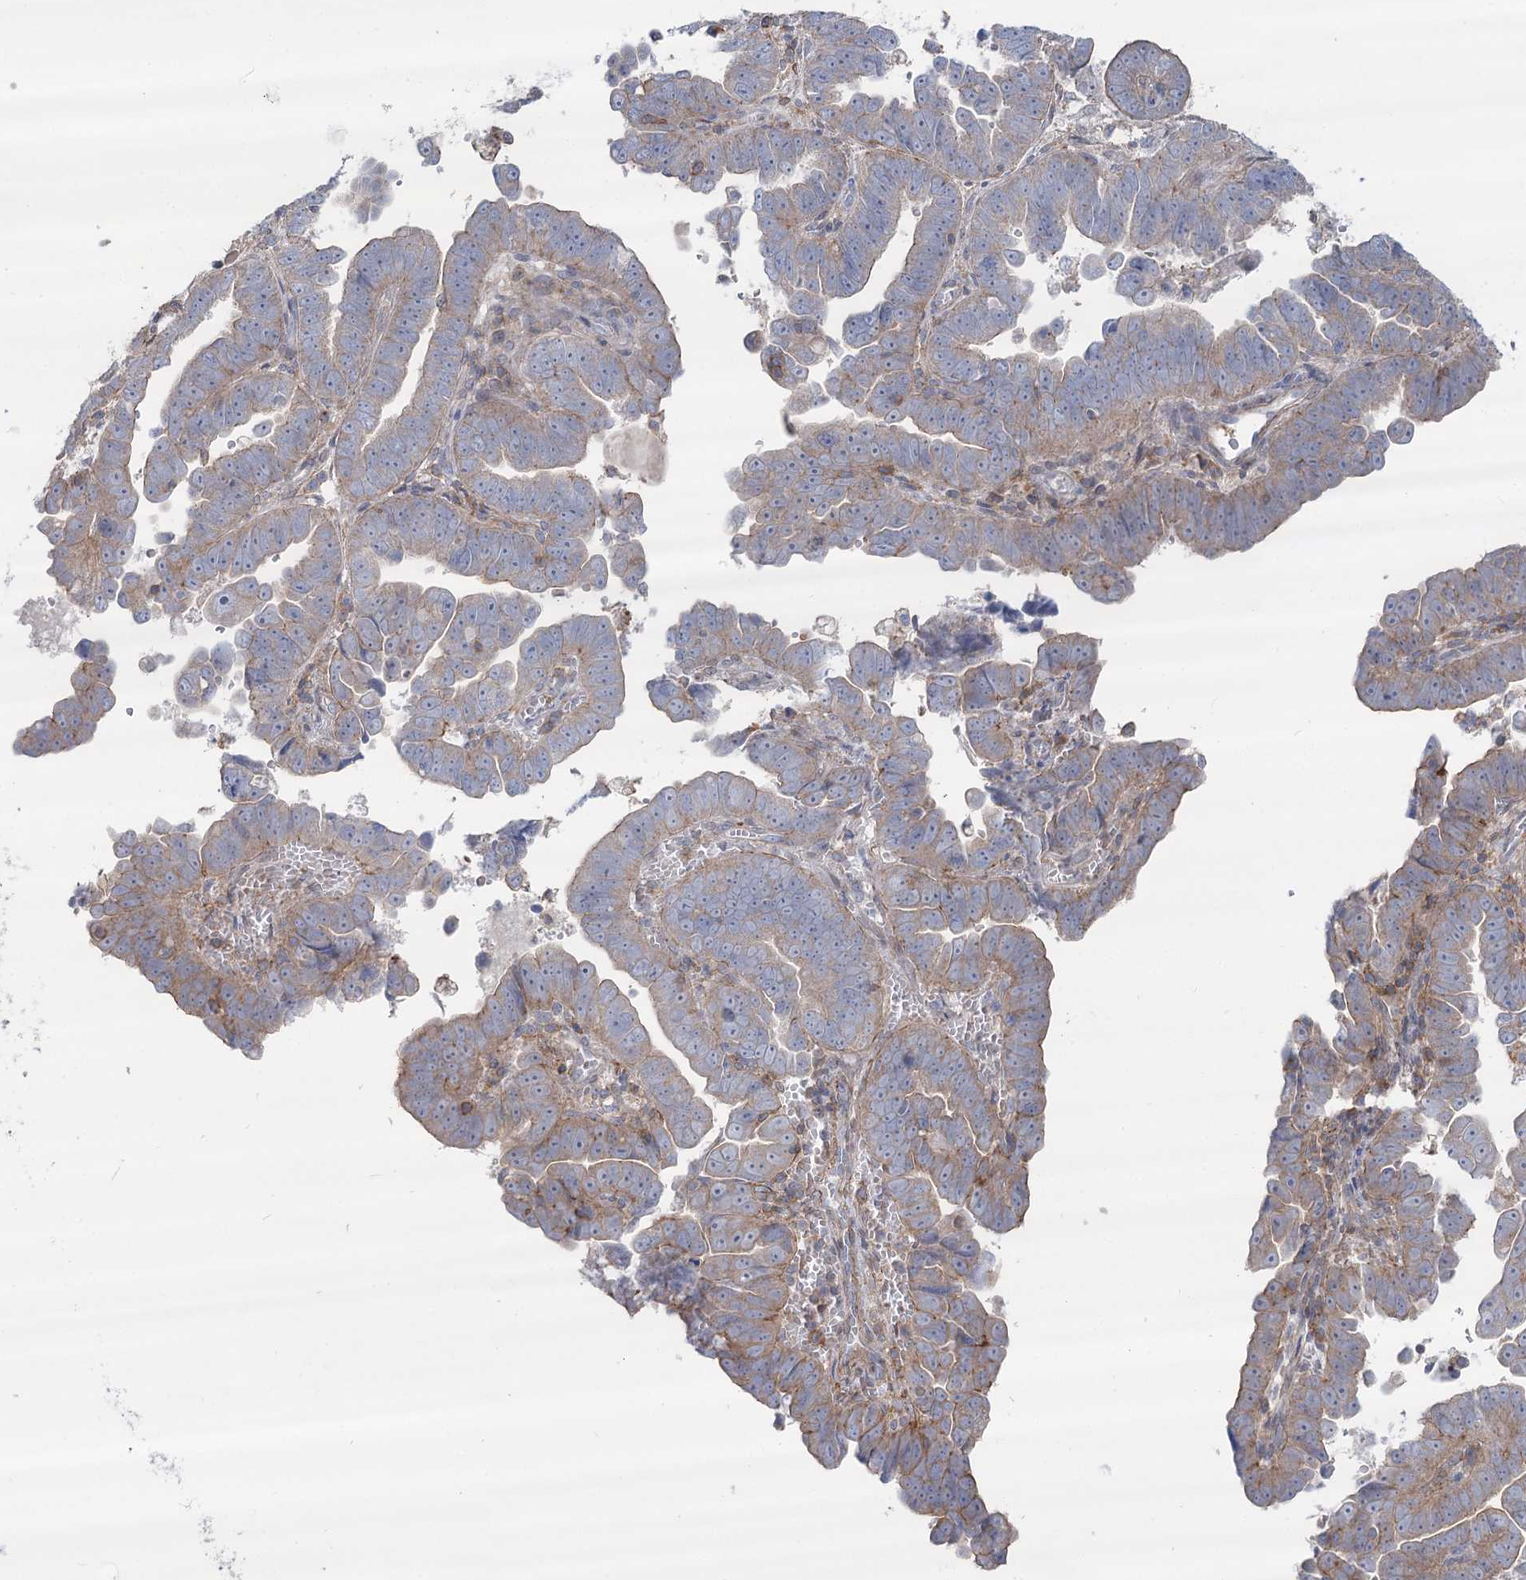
{"staining": {"intensity": "weak", "quantity": "25%-75%", "location": "cytoplasmic/membranous"}, "tissue": "endometrial cancer", "cell_type": "Tumor cells", "image_type": "cancer", "snomed": [{"axis": "morphology", "description": "Adenocarcinoma, NOS"}, {"axis": "topography", "description": "Endometrium"}], "caption": "Protein expression by IHC displays weak cytoplasmic/membranous staining in about 25%-75% of tumor cells in endometrial adenocarcinoma.", "gene": "LARP1B", "patient": {"sex": "female", "age": 75}}